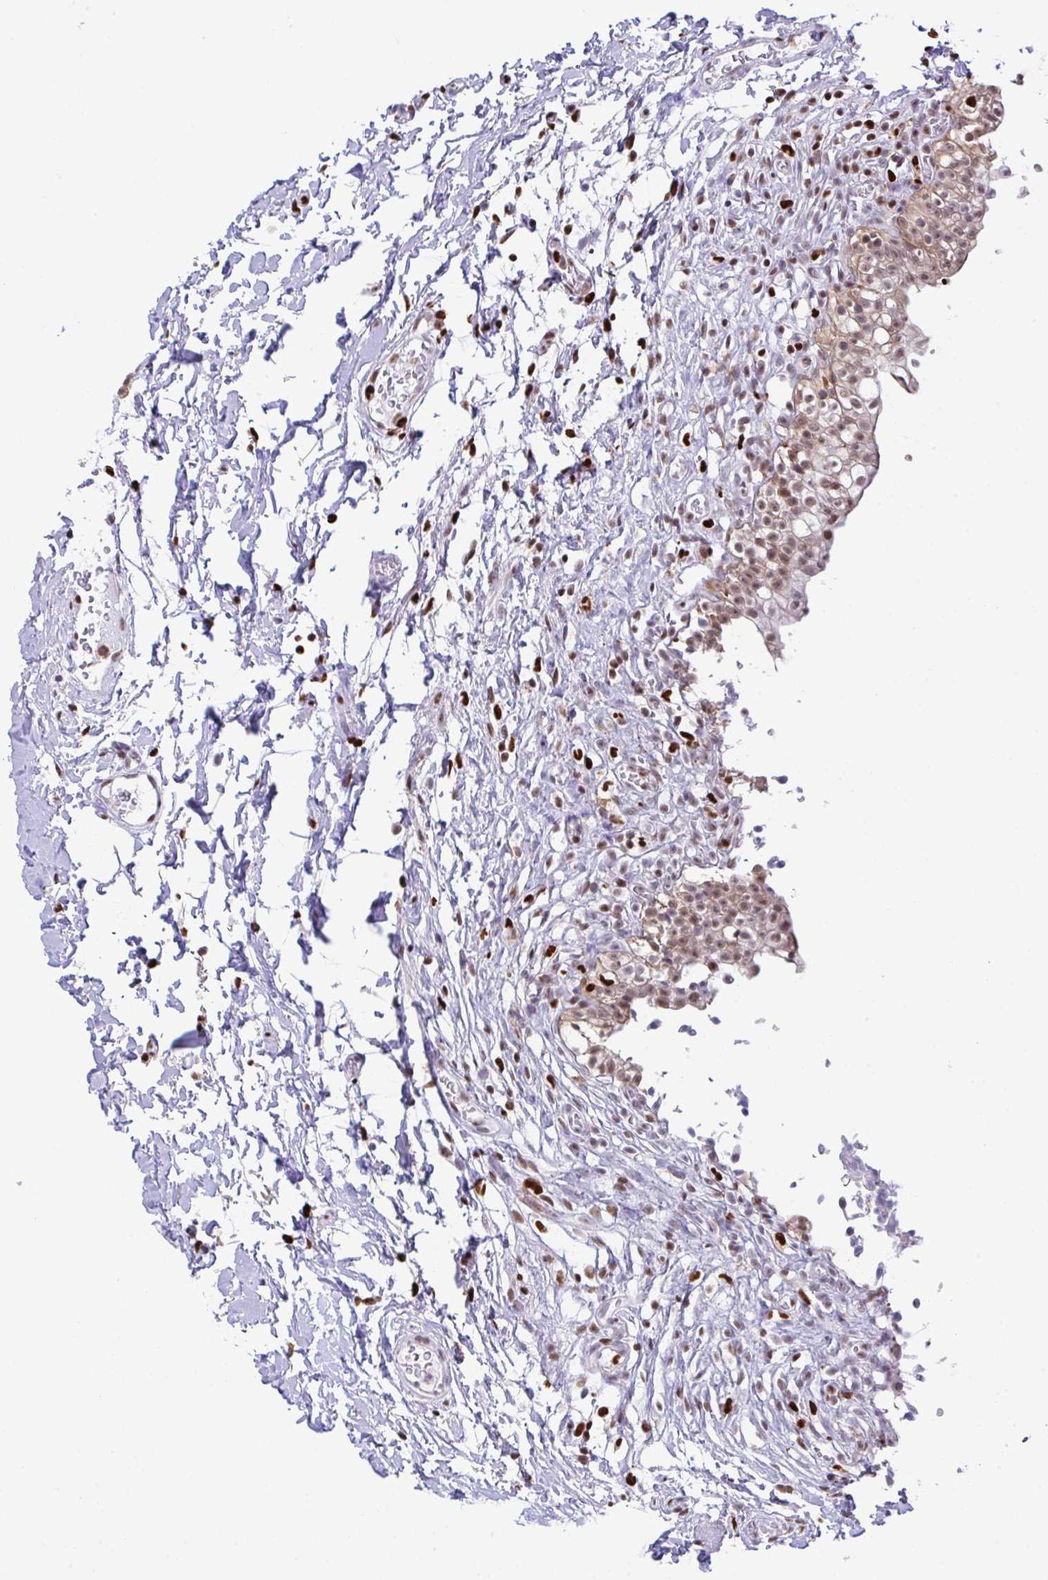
{"staining": {"intensity": "moderate", "quantity": "25%-75%", "location": "nuclear"}, "tissue": "urinary bladder", "cell_type": "Urothelial cells", "image_type": "normal", "snomed": [{"axis": "morphology", "description": "Normal tissue, NOS"}, {"axis": "topography", "description": "Urinary bladder"}, {"axis": "topography", "description": "Peripheral nerve tissue"}], "caption": "This image reveals immunohistochemistry staining of benign urinary bladder, with medium moderate nuclear expression in approximately 25%-75% of urothelial cells.", "gene": "BTBD10", "patient": {"sex": "male", "age": 55}}